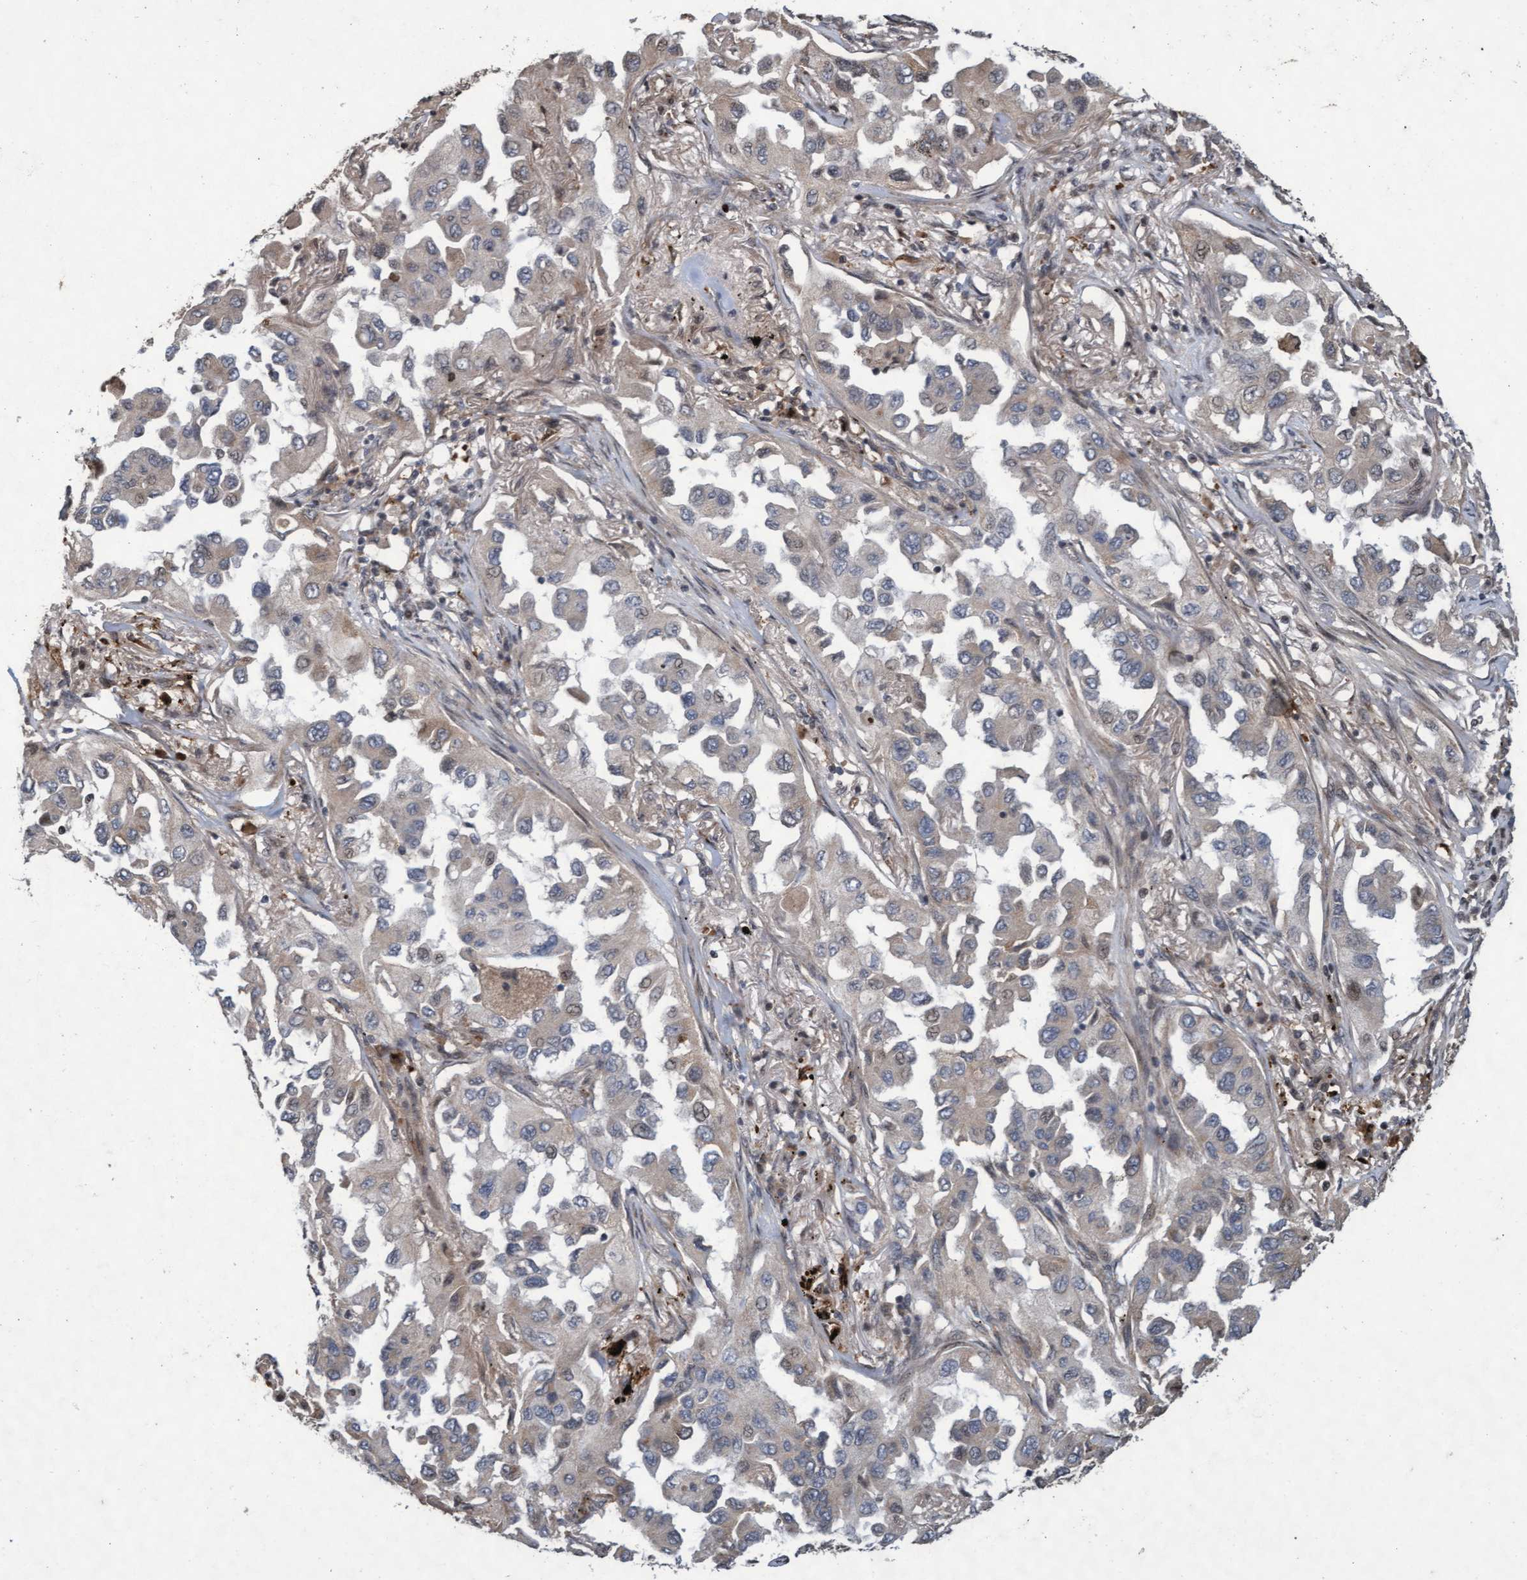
{"staining": {"intensity": "weak", "quantity": "<25%", "location": "cytoplasmic/membranous"}, "tissue": "lung cancer", "cell_type": "Tumor cells", "image_type": "cancer", "snomed": [{"axis": "morphology", "description": "Adenocarcinoma, NOS"}, {"axis": "topography", "description": "Lung"}], "caption": "Human lung cancer stained for a protein using immunohistochemistry (IHC) shows no expression in tumor cells.", "gene": "KCNC2", "patient": {"sex": "female", "age": 65}}